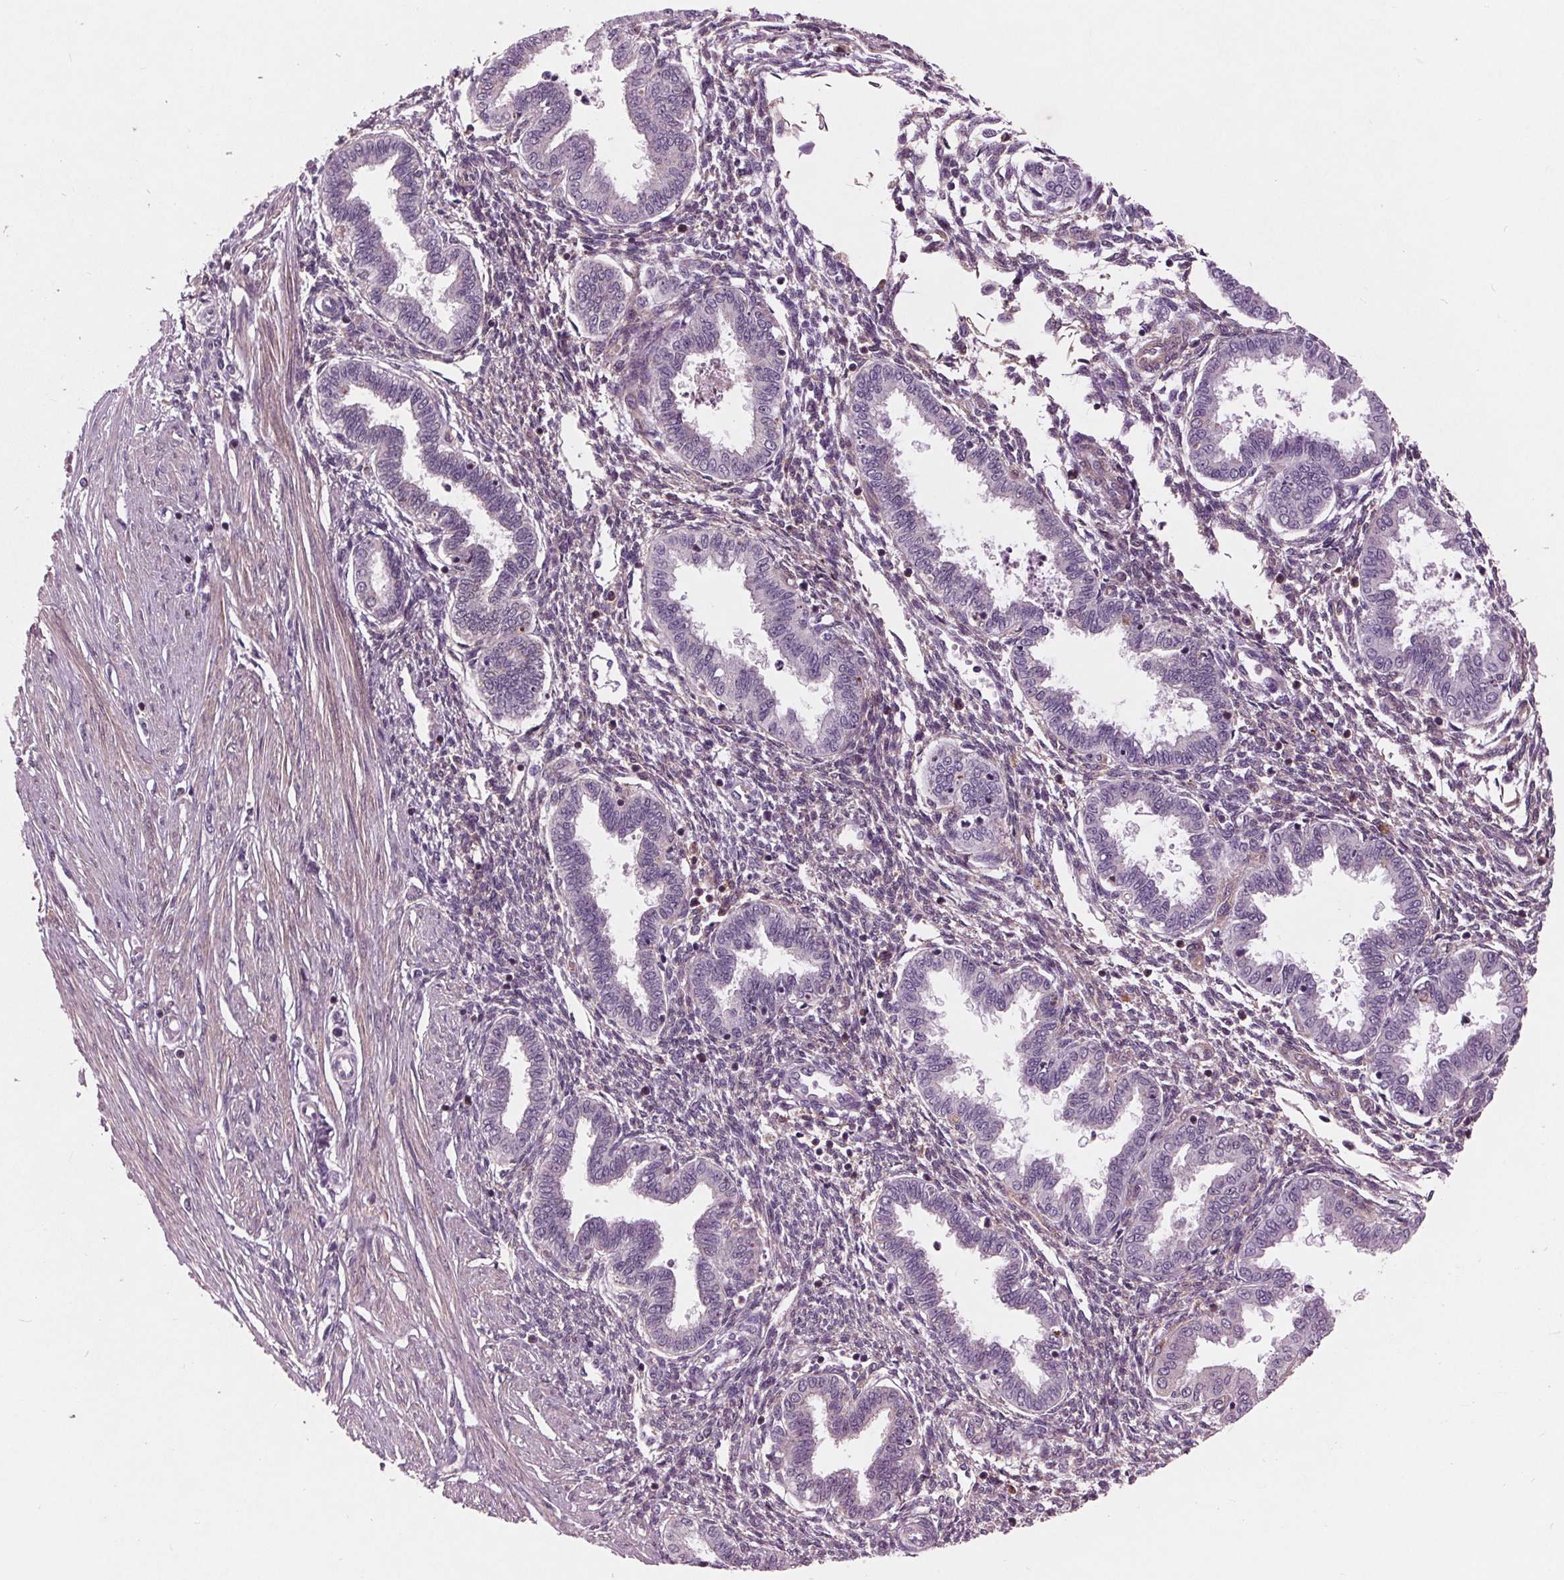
{"staining": {"intensity": "negative", "quantity": "none", "location": "none"}, "tissue": "endometrium", "cell_type": "Cells in endometrial stroma", "image_type": "normal", "snomed": [{"axis": "morphology", "description": "Normal tissue, NOS"}, {"axis": "topography", "description": "Endometrium"}], "caption": "DAB (3,3'-diaminobenzidine) immunohistochemical staining of benign human endometrium exhibits no significant positivity in cells in endometrial stroma.", "gene": "C6", "patient": {"sex": "female", "age": 33}}